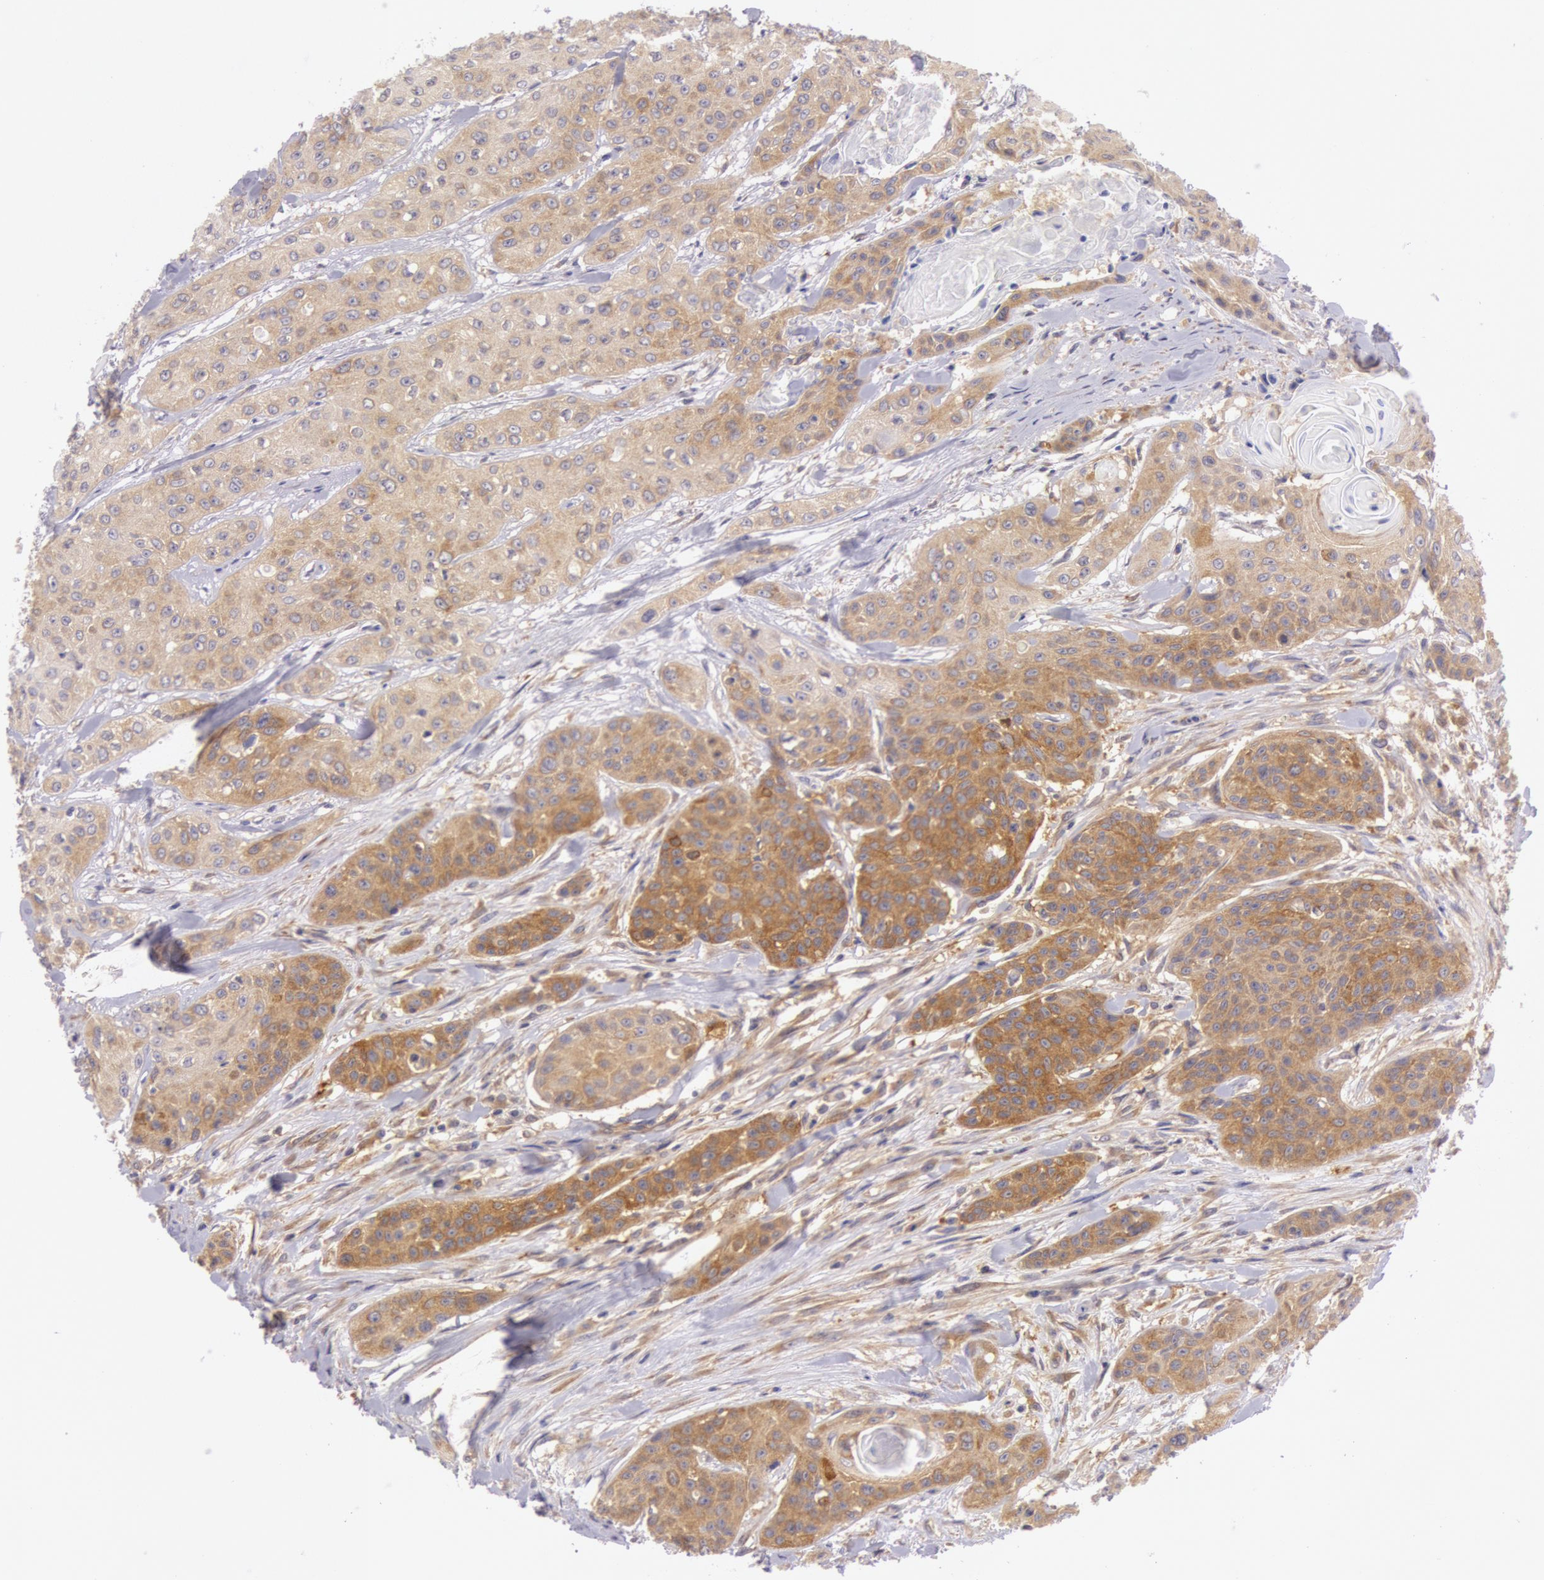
{"staining": {"intensity": "moderate", "quantity": ">75%", "location": "cytoplasmic/membranous"}, "tissue": "head and neck cancer", "cell_type": "Tumor cells", "image_type": "cancer", "snomed": [{"axis": "morphology", "description": "Squamous cell carcinoma, NOS"}, {"axis": "morphology", "description": "Squamous cell carcinoma, metastatic, NOS"}, {"axis": "topography", "description": "Lymph node"}, {"axis": "topography", "description": "Salivary gland"}, {"axis": "topography", "description": "Head-Neck"}], "caption": "IHC of human head and neck squamous cell carcinoma displays medium levels of moderate cytoplasmic/membranous staining in about >75% of tumor cells. The staining was performed using DAB (3,3'-diaminobenzidine), with brown indicating positive protein expression. Nuclei are stained blue with hematoxylin.", "gene": "CHUK", "patient": {"sex": "female", "age": 74}}